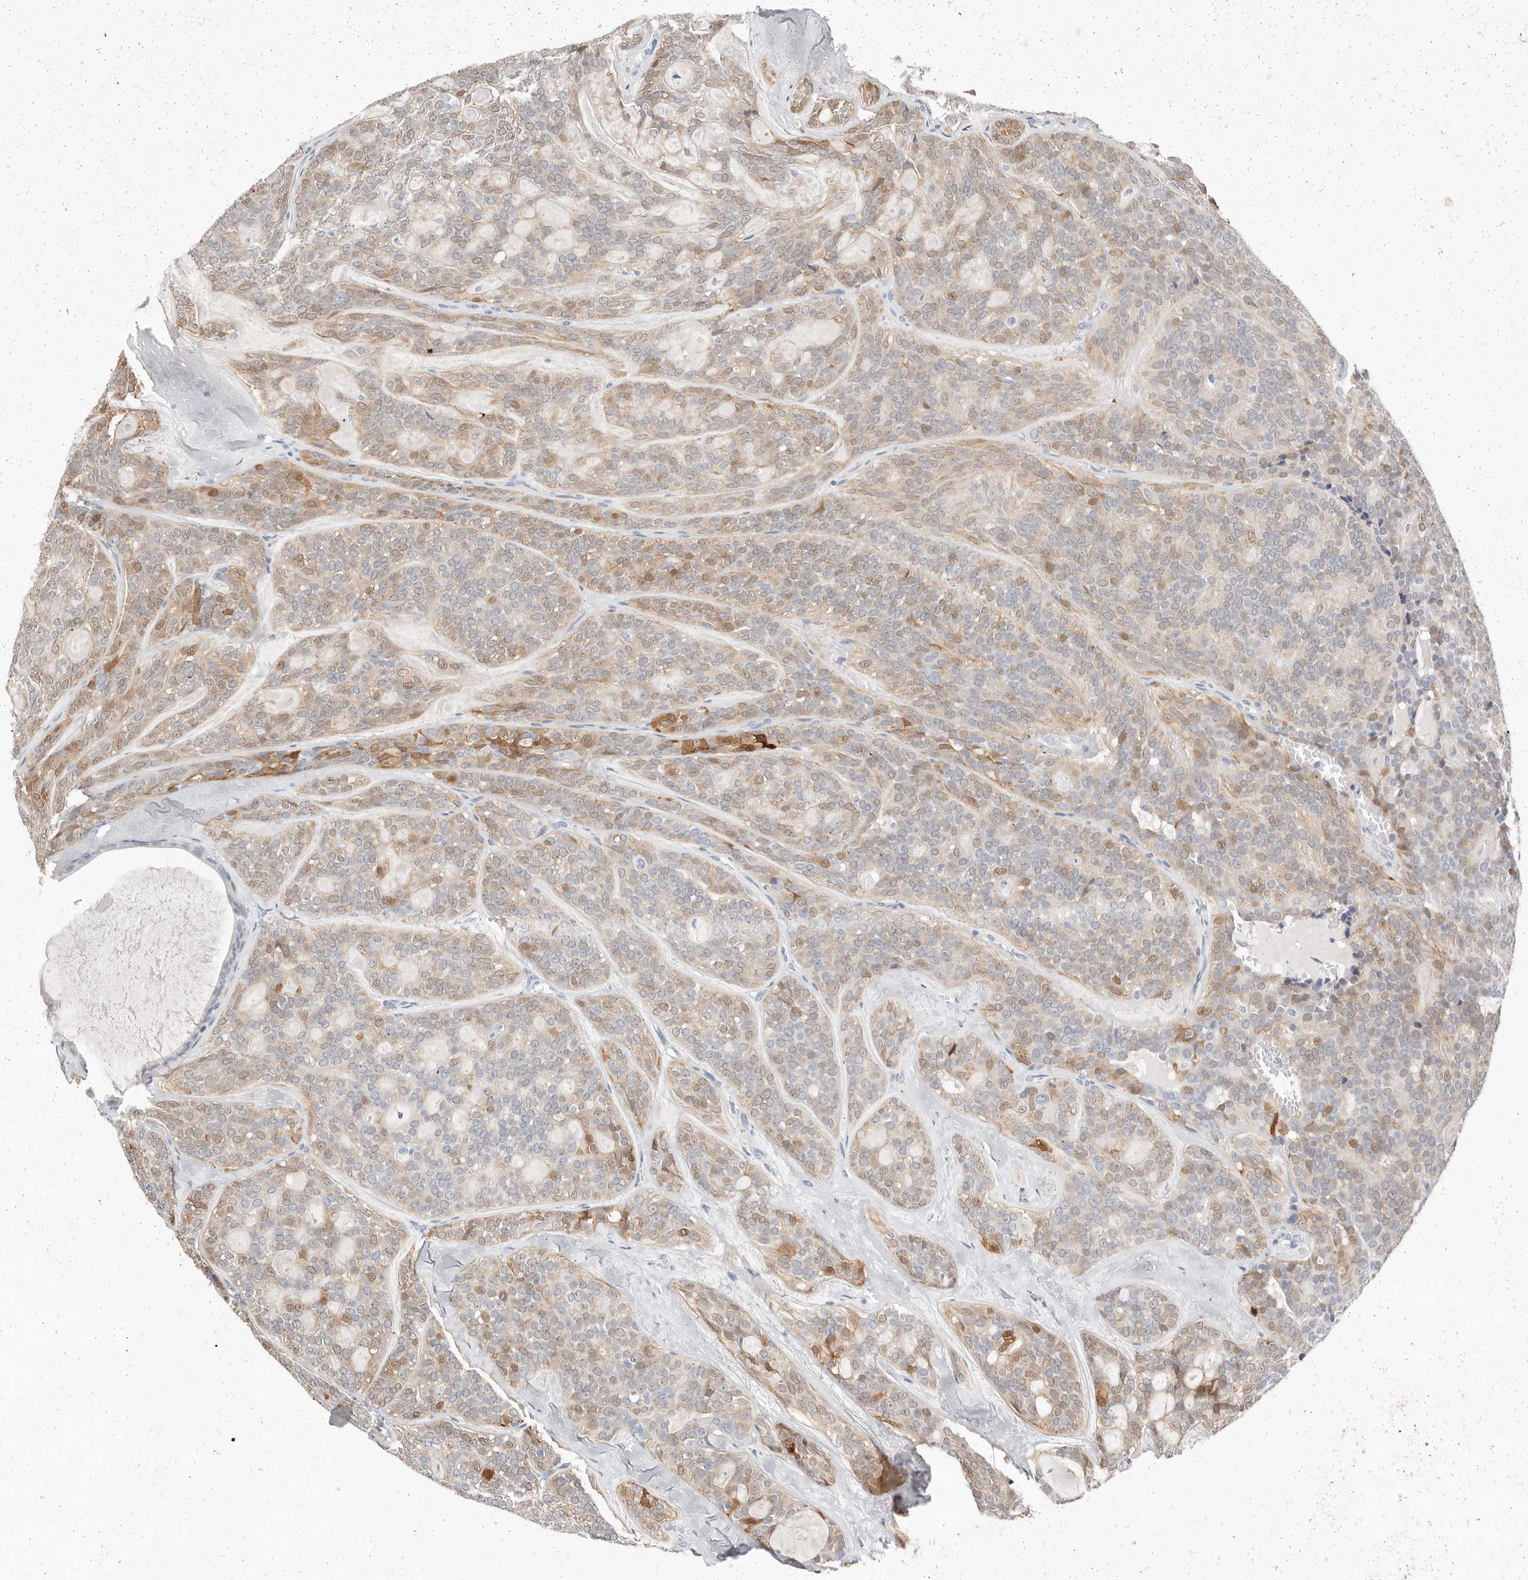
{"staining": {"intensity": "moderate", "quantity": "<25%", "location": "nuclear"}, "tissue": "head and neck cancer", "cell_type": "Tumor cells", "image_type": "cancer", "snomed": [{"axis": "morphology", "description": "Adenocarcinoma, NOS"}, {"axis": "topography", "description": "Head-Neck"}], "caption": "Human head and neck adenocarcinoma stained with a protein marker exhibits moderate staining in tumor cells.", "gene": "TMEM63B", "patient": {"sex": "male", "age": 66}}